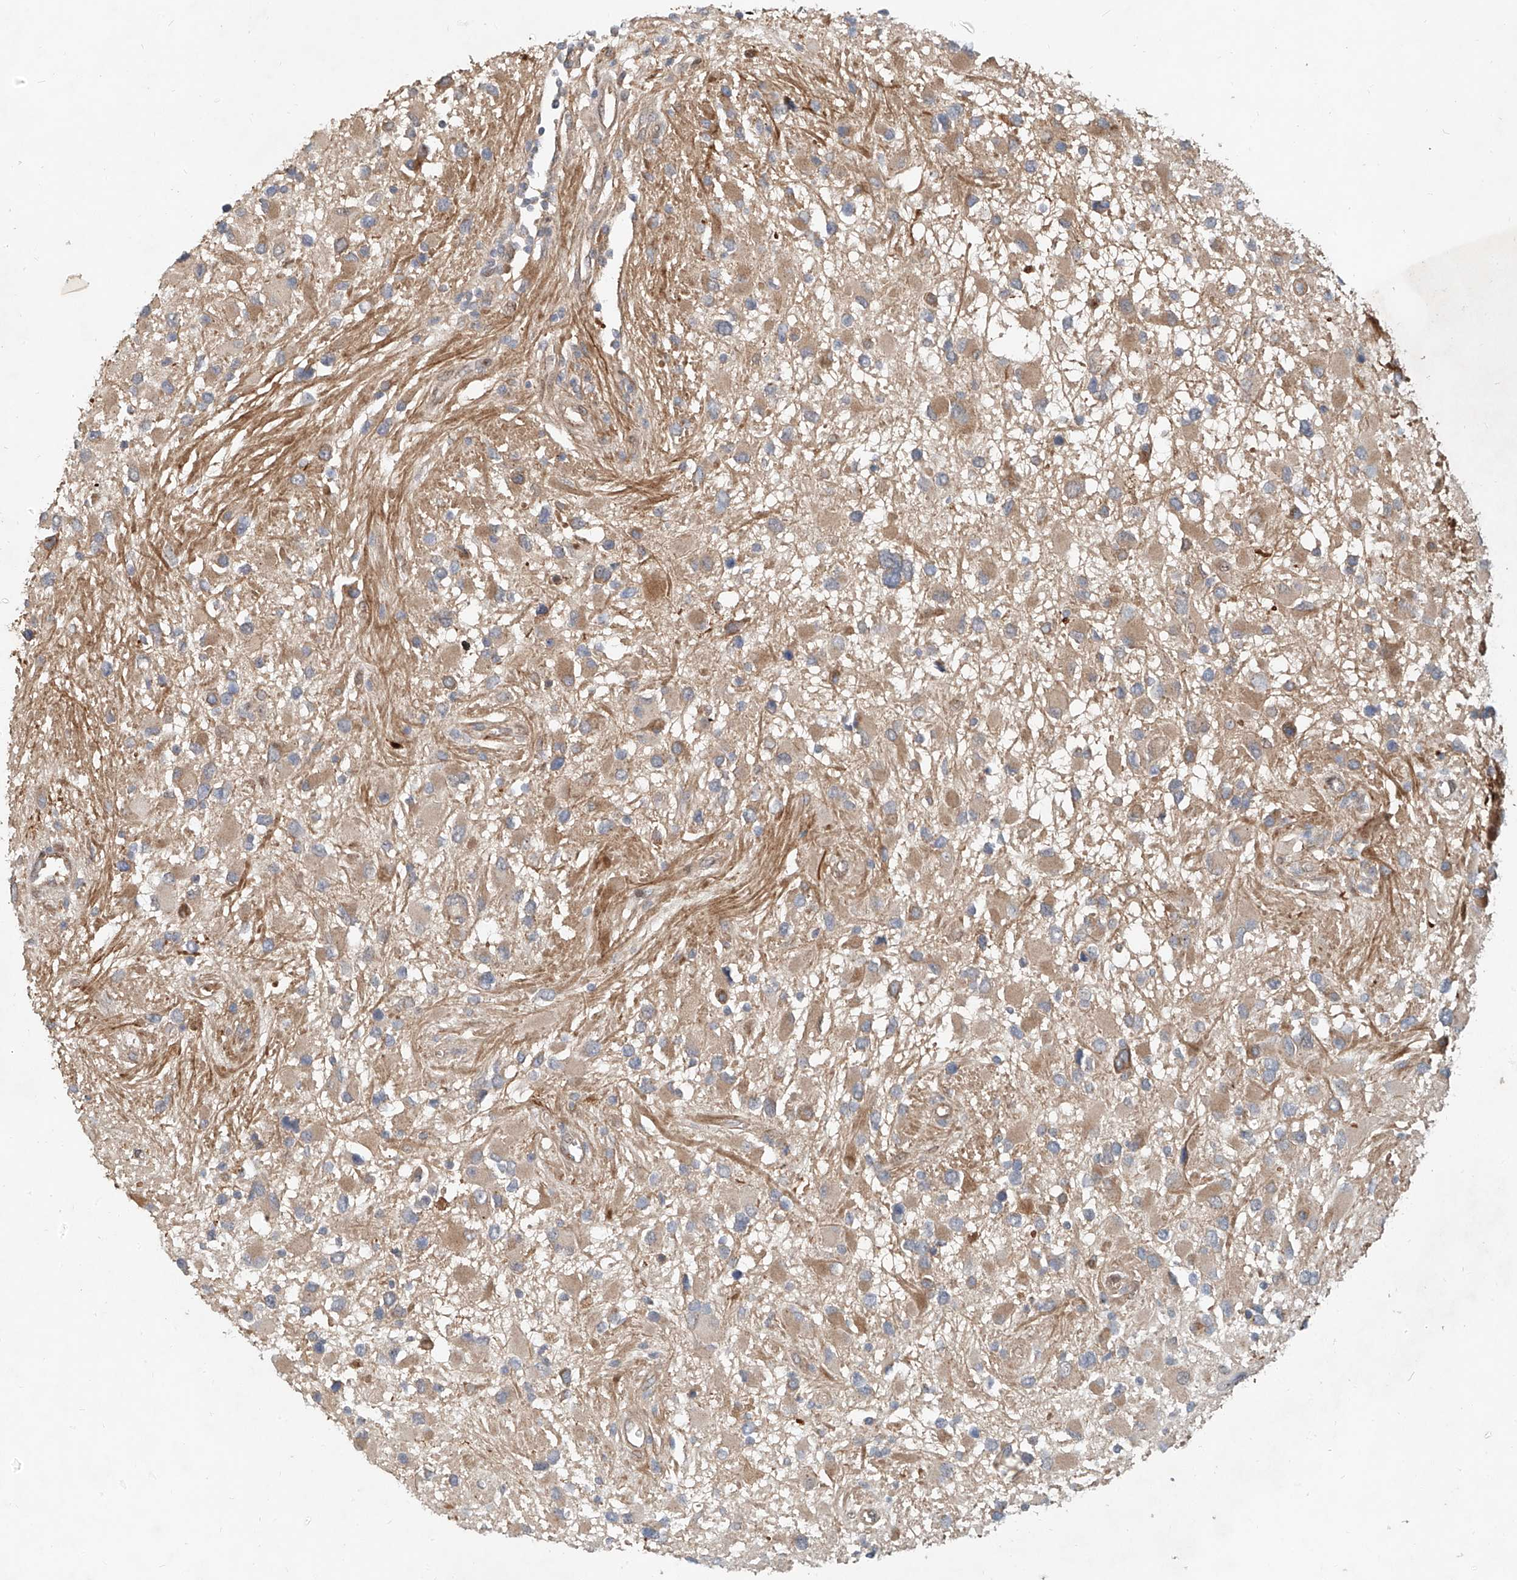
{"staining": {"intensity": "moderate", "quantity": "25%-75%", "location": "cytoplasmic/membranous"}, "tissue": "glioma", "cell_type": "Tumor cells", "image_type": "cancer", "snomed": [{"axis": "morphology", "description": "Glioma, malignant, High grade"}, {"axis": "topography", "description": "Brain"}], "caption": "The image exhibits a brown stain indicating the presence of a protein in the cytoplasmic/membranous of tumor cells in malignant glioma (high-grade).", "gene": "SASH1", "patient": {"sex": "male", "age": 53}}